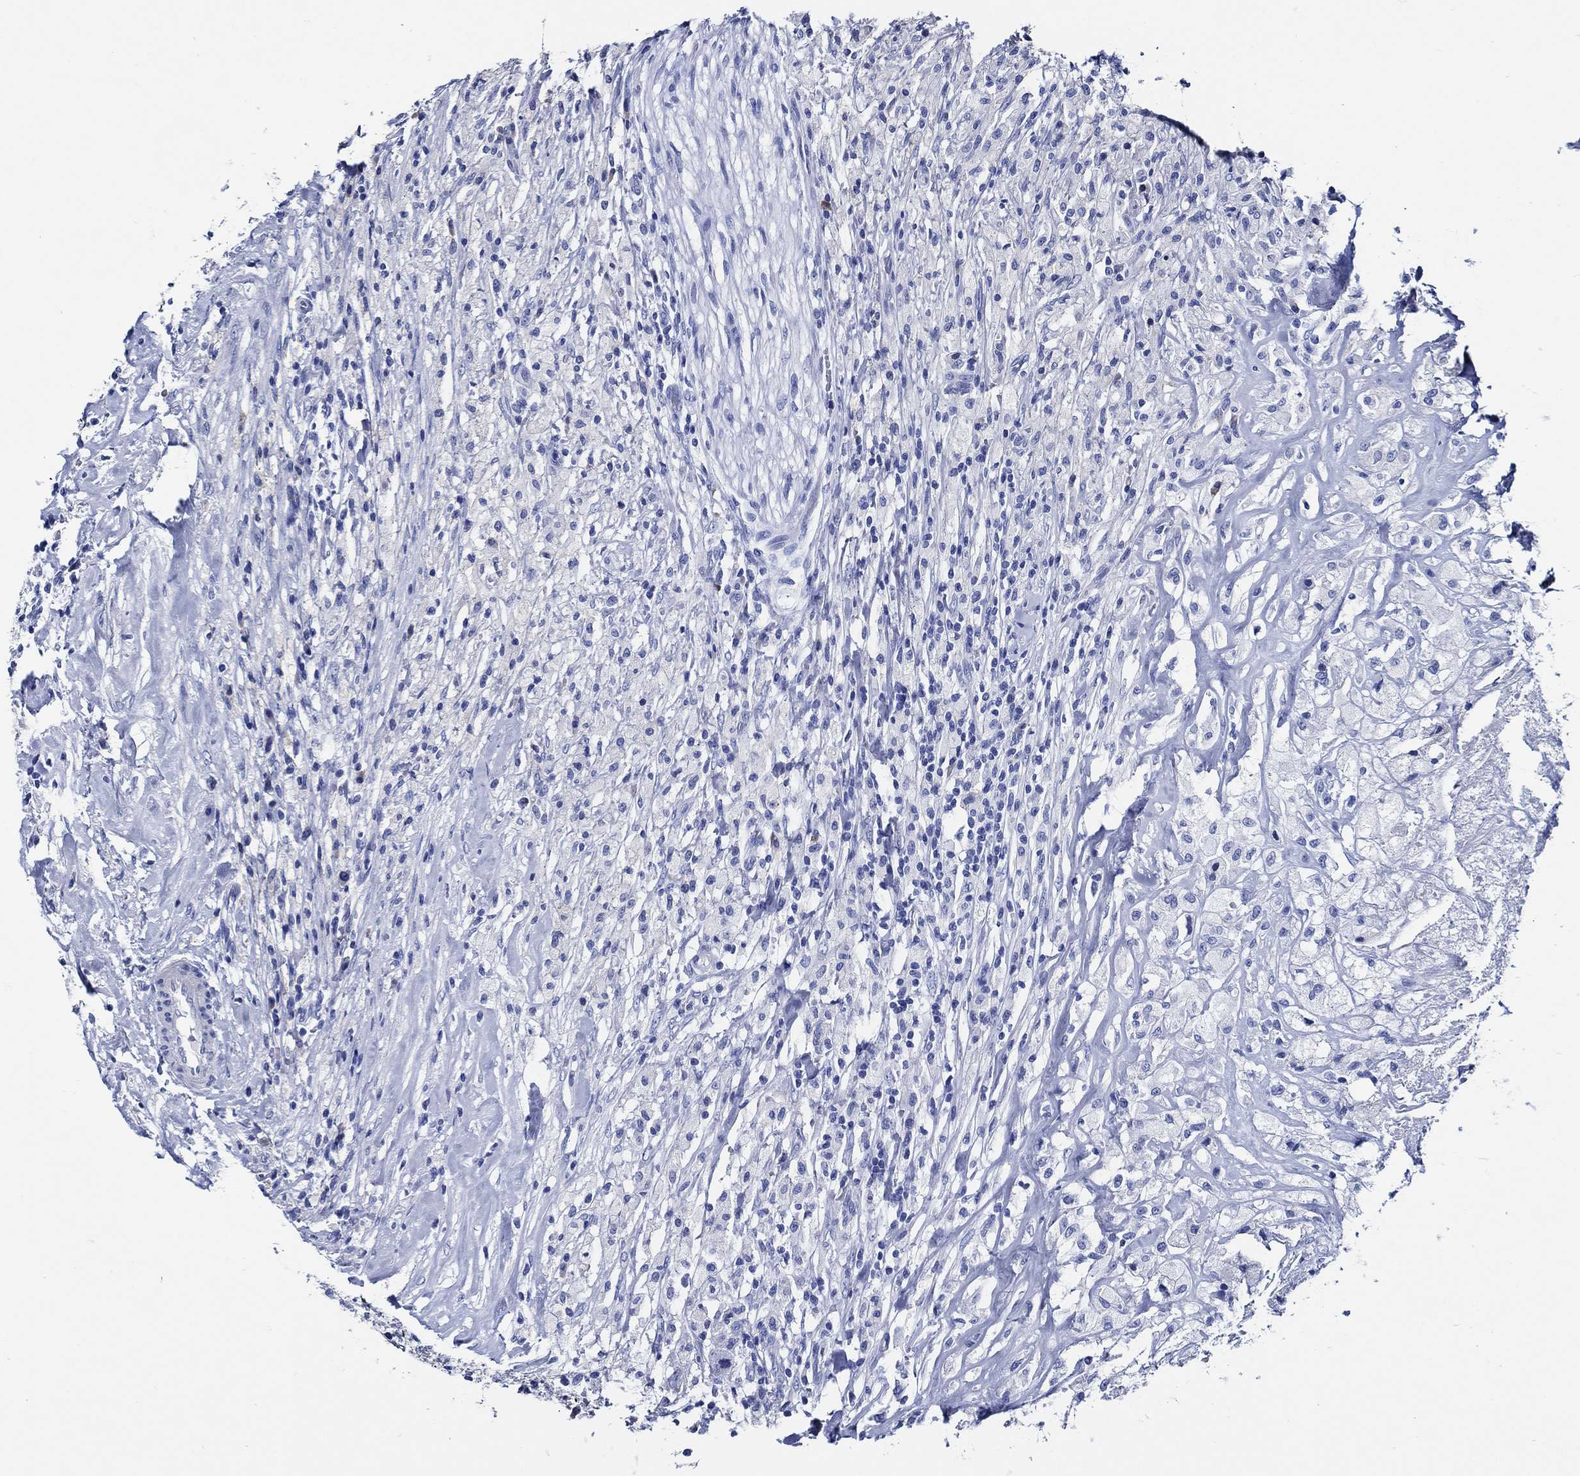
{"staining": {"intensity": "negative", "quantity": "none", "location": "none"}, "tissue": "testis cancer", "cell_type": "Tumor cells", "image_type": "cancer", "snomed": [{"axis": "morphology", "description": "Necrosis, NOS"}, {"axis": "morphology", "description": "Carcinoma, Embryonal, NOS"}, {"axis": "topography", "description": "Testis"}], "caption": "This is an immunohistochemistry (IHC) image of human testis embryonal carcinoma. There is no staining in tumor cells.", "gene": "WDR62", "patient": {"sex": "male", "age": 19}}